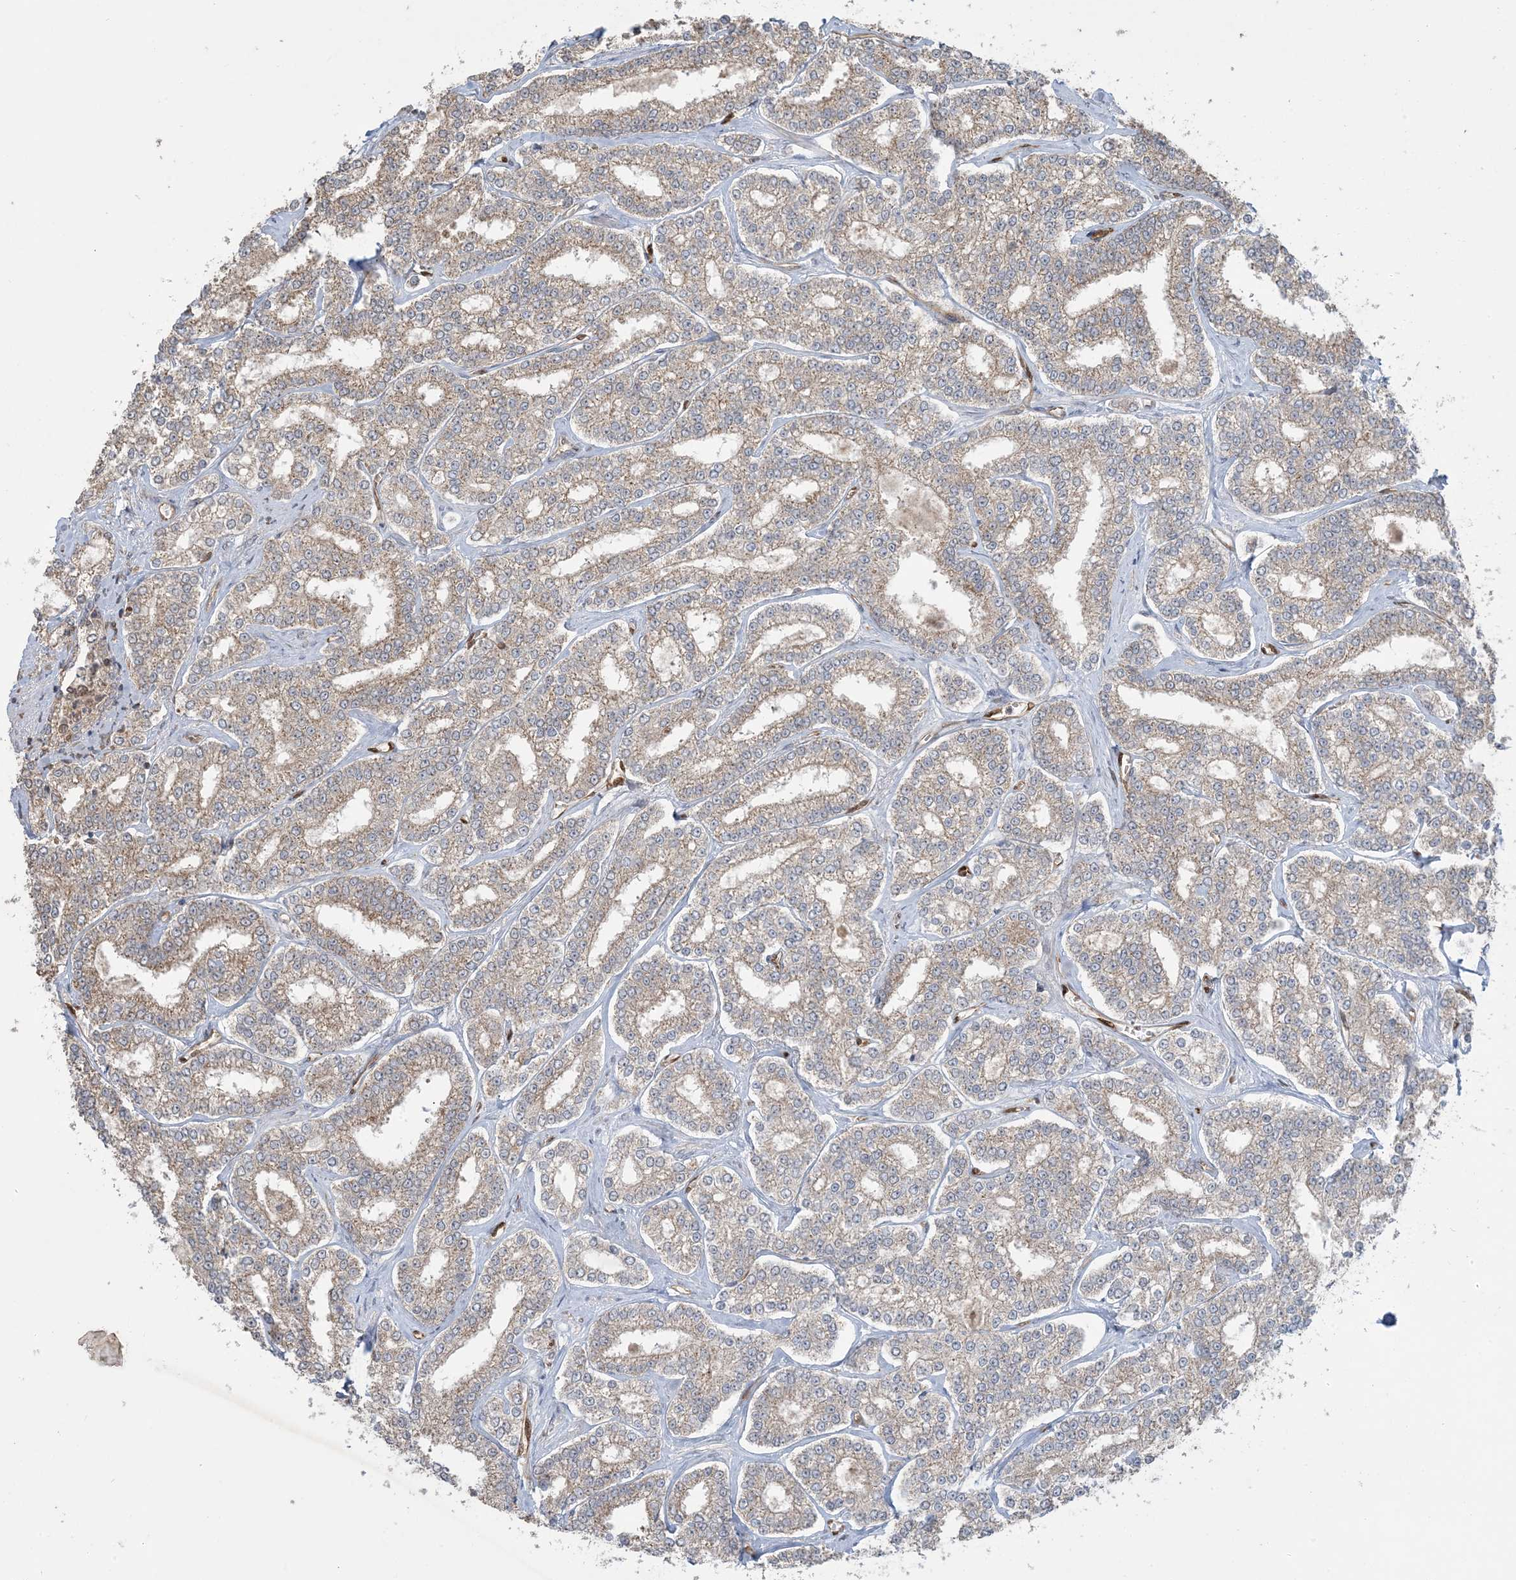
{"staining": {"intensity": "weak", "quantity": "25%-75%", "location": "cytoplasmic/membranous"}, "tissue": "prostate cancer", "cell_type": "Tumor cells", "image_type": "cancer", "snomed": [{"axis": "morphology", "description": "Normal tissue, NOS"}, {"axis": "morphology", "description": "Adenocarcinoma, High grade"}, {"axis": "topography", "description": "Prostate"}], "caption": "This is an image of immunohistochemistry (IHC) staining of prostate adenocarcinoma (high-grade), which shows weak staining in the cytoplasmic/membranous of tumor cells.", "gene": "PPM1F", "patient": {"sex": "male", "age": 83}}